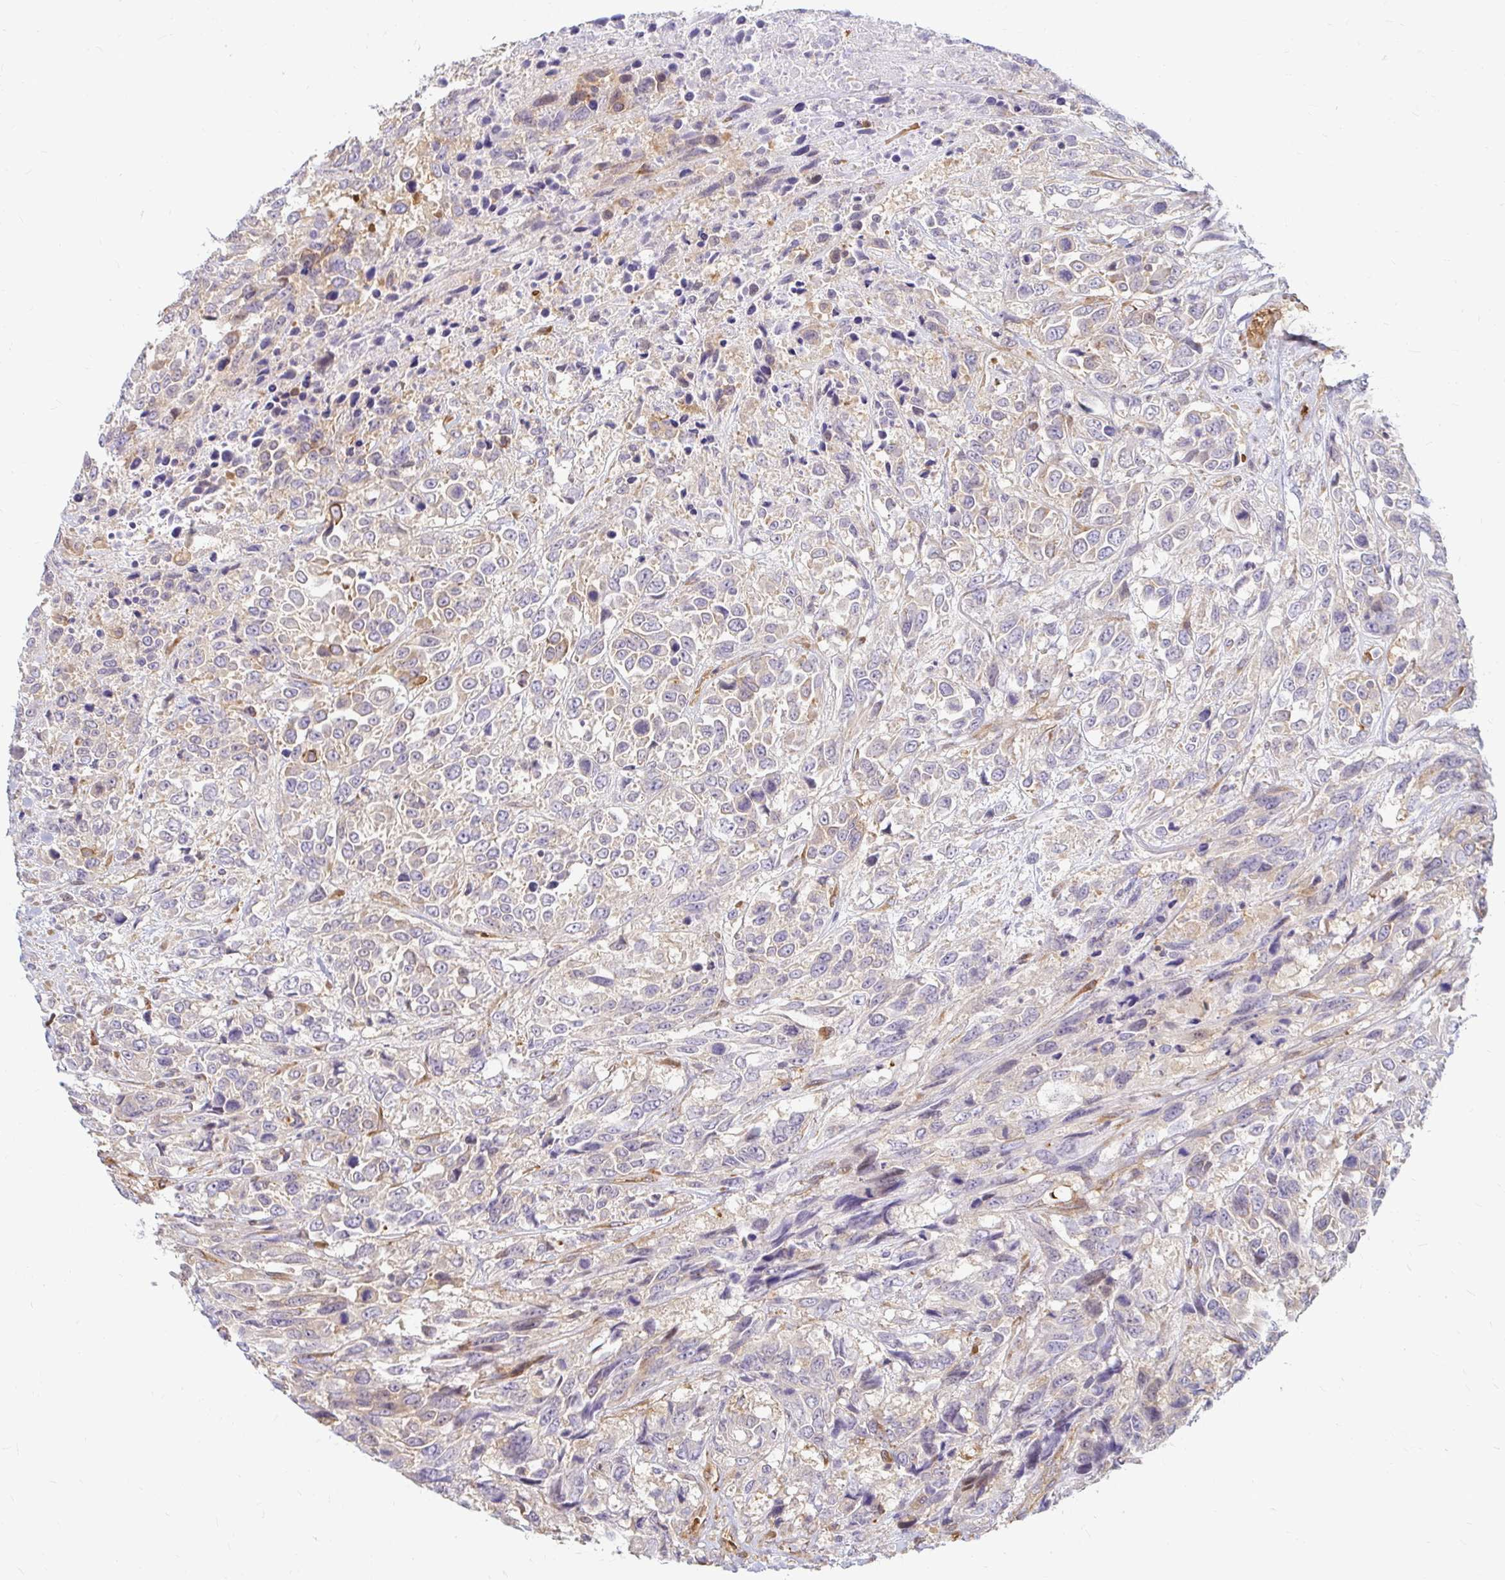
{"staining": {"intensity": "weak", "quantity": "<25%", "location": "cytoplasmic/membranous"}, "tissue": "urothelial cancer", "cell_type": "Tumor cells", "image_type": "cancer", "snomed": [{"axis": "morphology", "description": "Urothelial carcinoma, High grade"}, {"axis": "topography", "description": "Urinary bladder"}], "caption": "Immunohistochemistry of urothelial cancer demonstrates no staining in tumor cells. (DAB (3,3'-diaminobenzidine) immunohistochemistry, high magnification).", "gene": "CAST", "patient": {"sex": "female", "age": 70}}